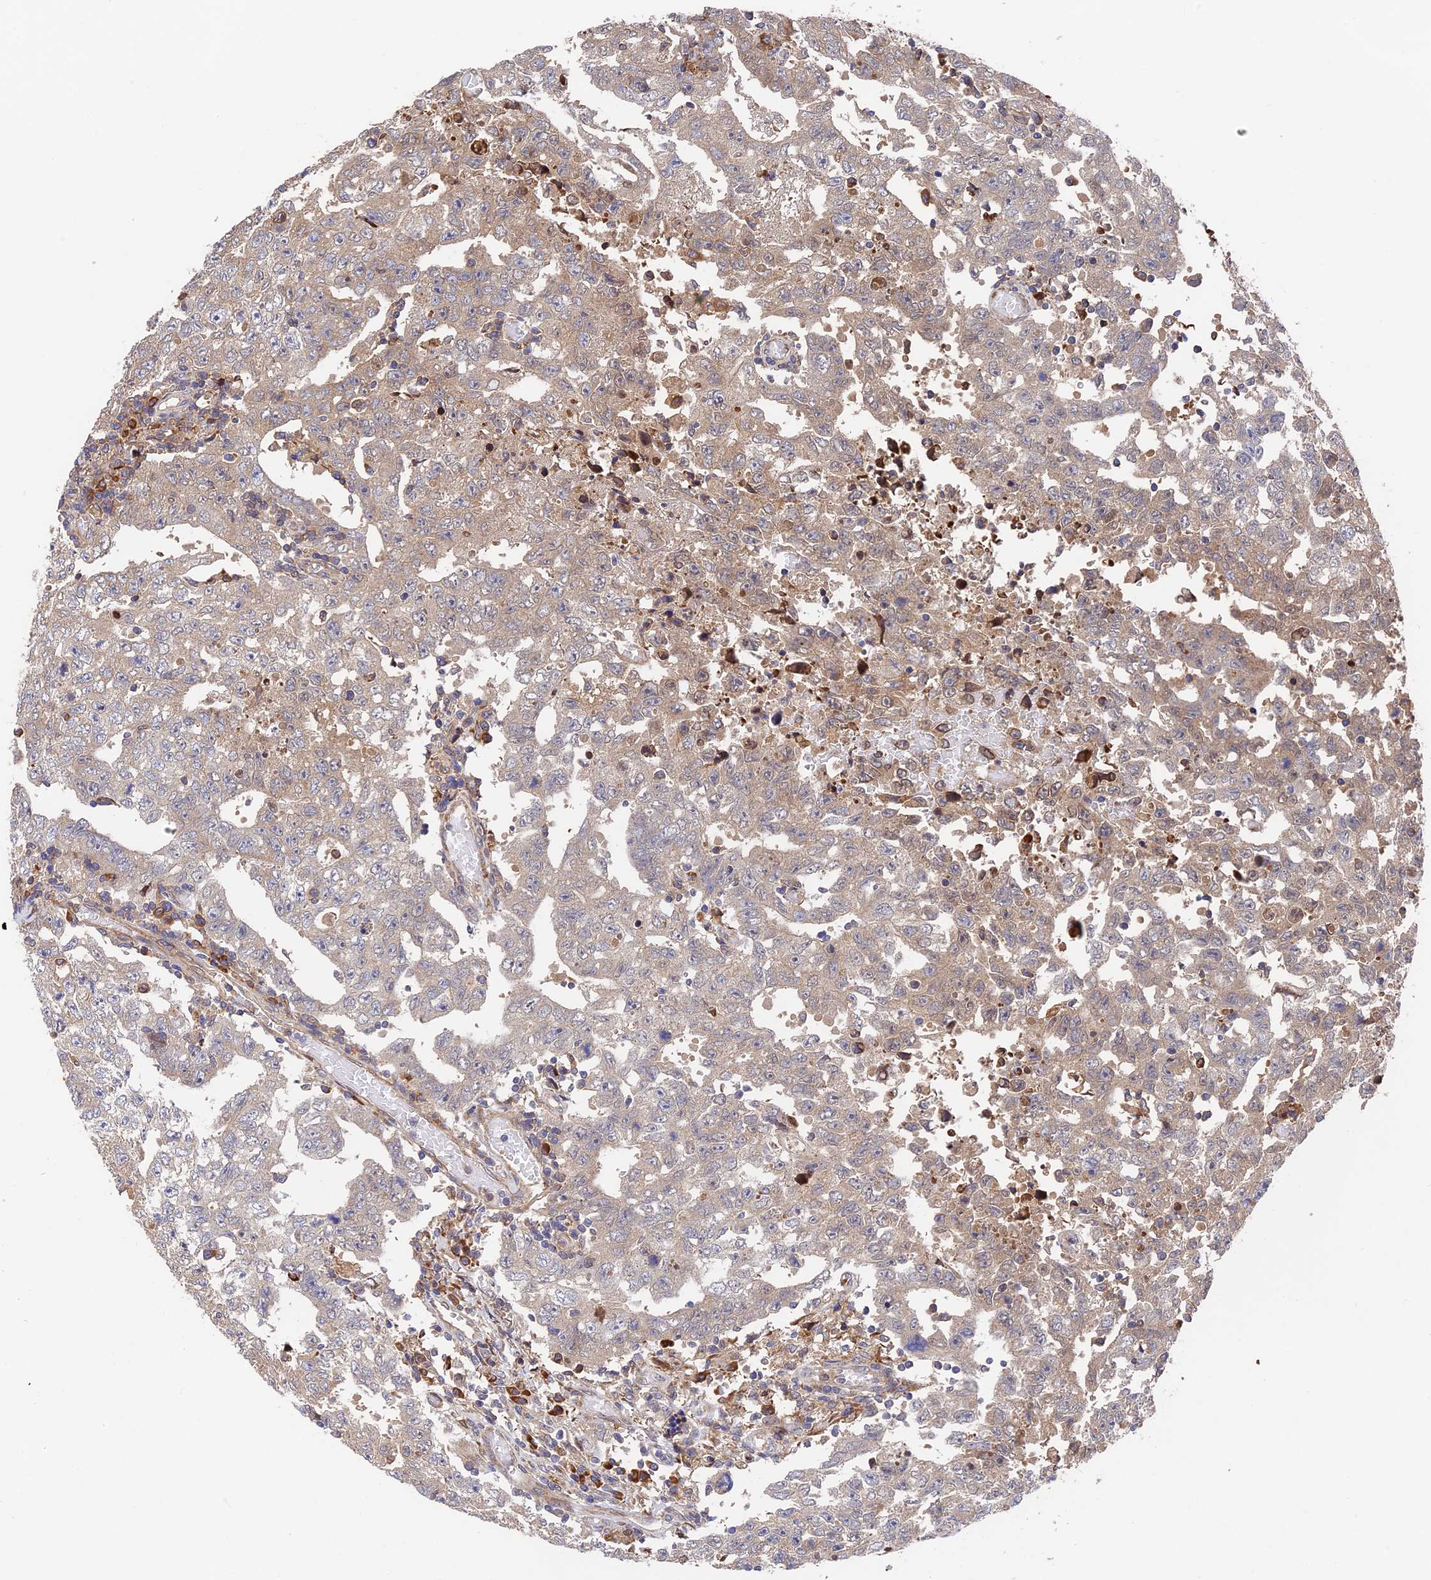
{"staining": {"intensity": "weak", "quantity": "25%-75%", "location": "cytoplasmic/membranous"}, "tissue": "testis cancer", "cell_type": "Tumor cells", "image_type": "cancer", "snomed": [{"axis": "morphology", "description": "Carcinoma, Embryonal, NOS"}, {"axis": "topography", "description": "Testis"}], "caption": "A micrograph showing weak cytoplasmic/membranous staining in about 25%-75% of tumor cells in testis cancer, as visualized by brown immunohistochemical staining.", "gene": "IPO5", "patient": {"sex": "male", "age": 26}}